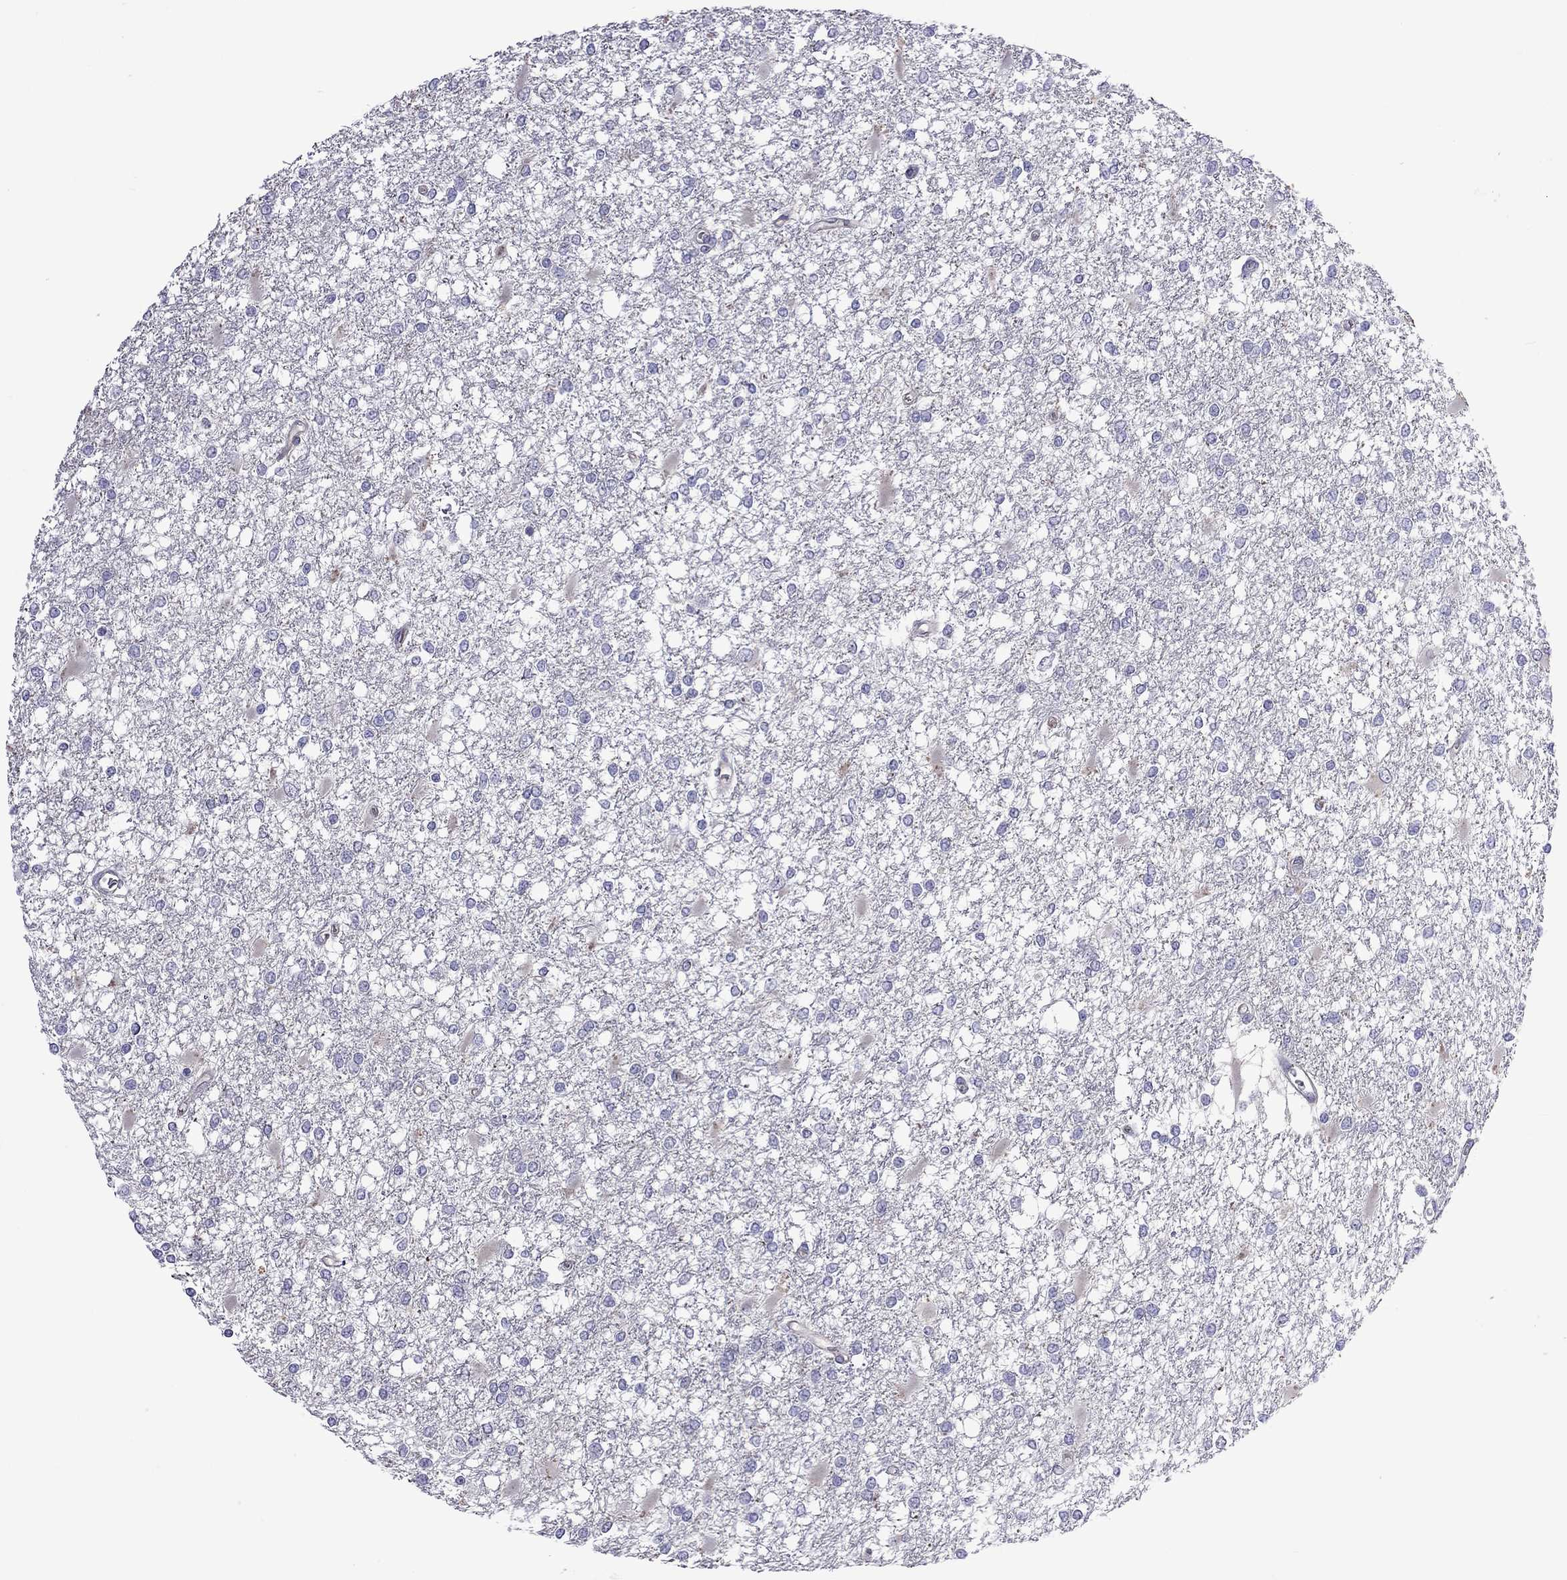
{"staining": {"intensity": "negative", "quantity": "none", "location": "none"}, "tissue": "glioma", "cell_type": "Tumor cells", "image_type": "cancer", "snomed": [{"axis": "morphology", "description": "Glioma, malignant, High grade"}, {"axis": "topography", "description": "Cerebral cortex"}], "caption": "Tumor cells show no significant staining in high-grade glioma (malignant).", "gene": "FEZ1", "patient": {"sex": "male", "age": 79}}